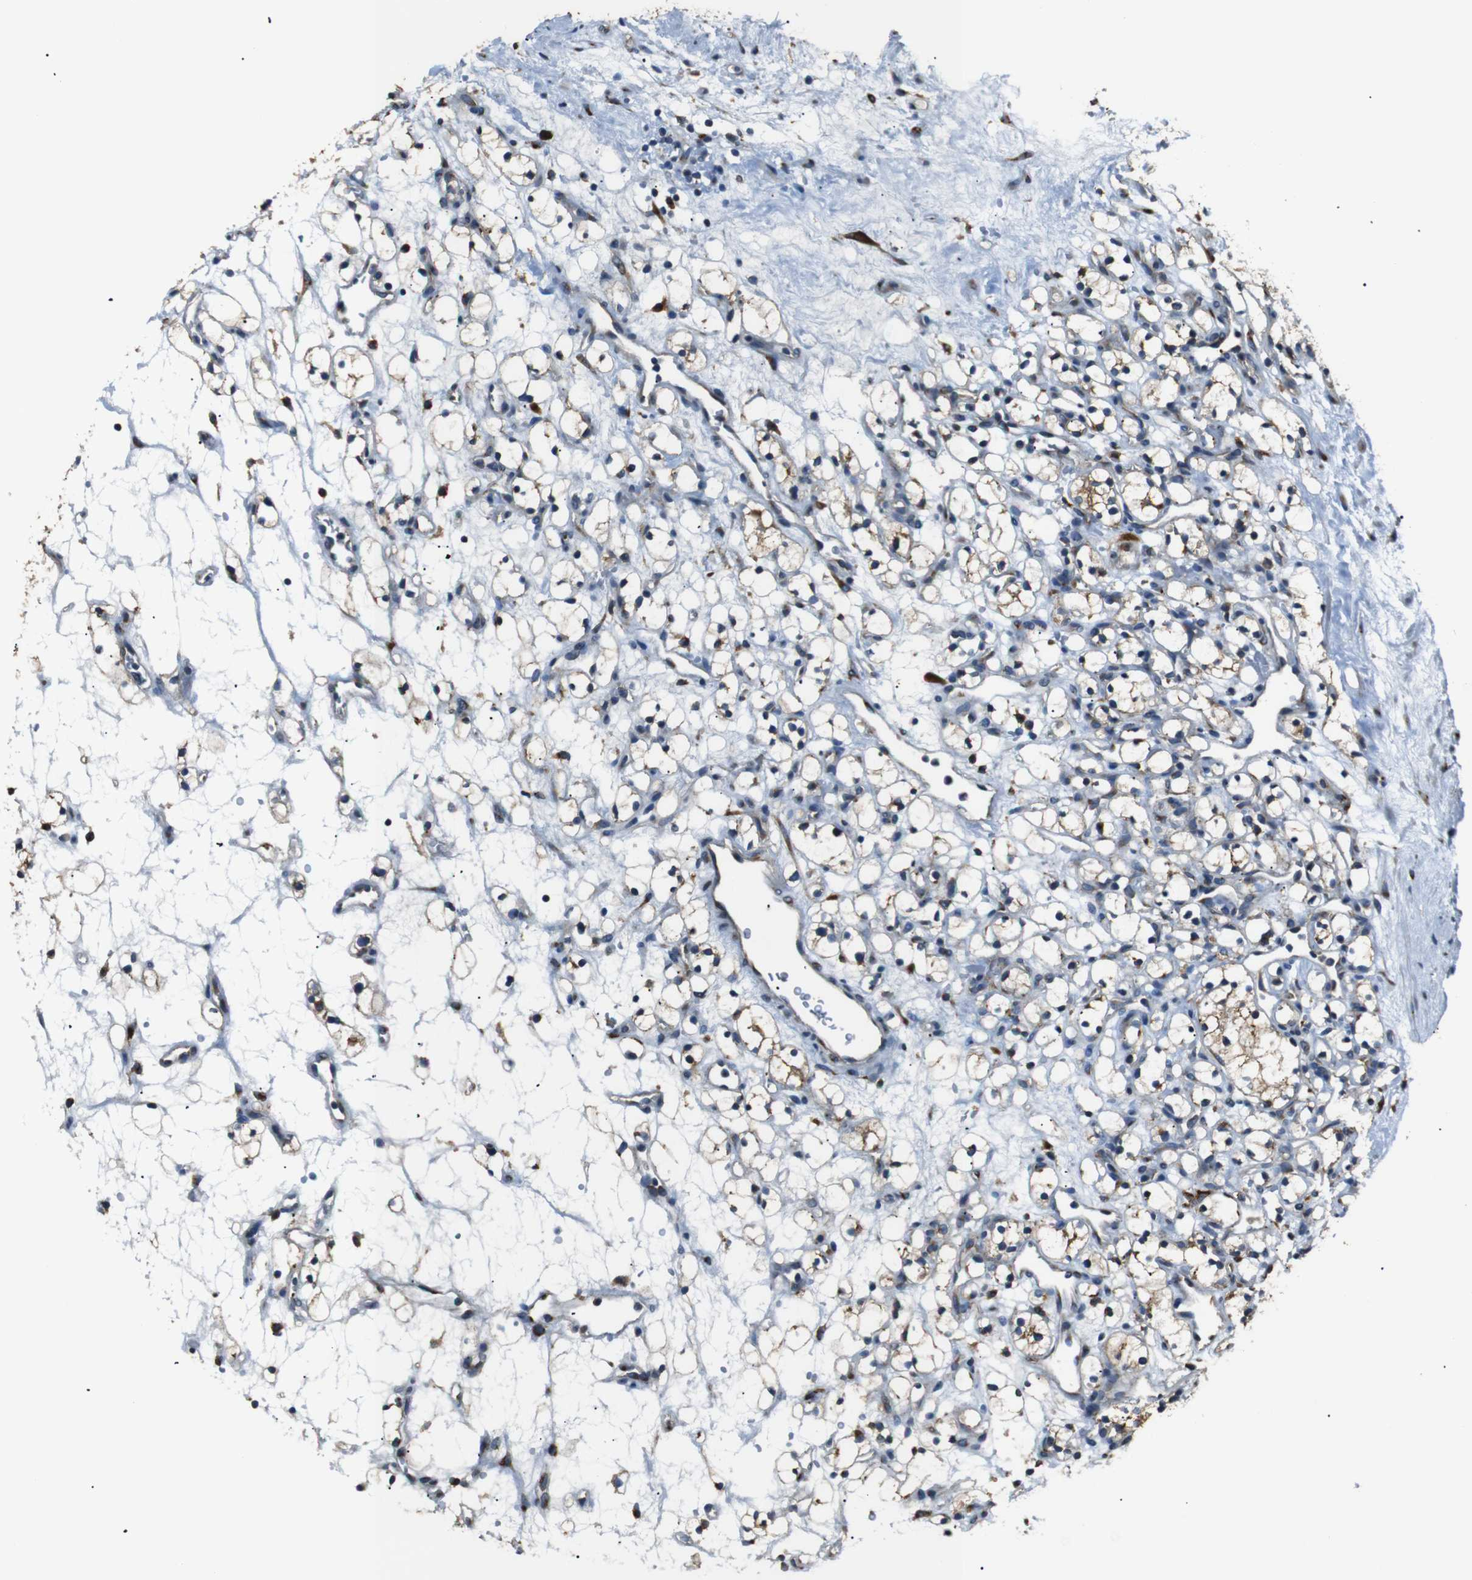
{"staining": {"intensity": "weak", "quantity": "25%-75%", "location": "cytoplasmic/membranous"}, "tissue": "renal cancer", "cell_type": "Tumor cells", "image_type": "cancer", "snomed": [{"axis": "morphology", "description": "Adenocarcinoma, NOS"}, {"axis": "topography", "description": "Kidney"}], "caption": "Immunohistochemical staining of human renal cancer (adenocarcinoma) exhibits low levels of weak cytoplasmic/membranous staining in approximately 25%-75% of tumor cells. (IHC, brightfield microscopy, high magnification).", "gene": "TMED2", "patient": {"sex": "female", "age": 60}}